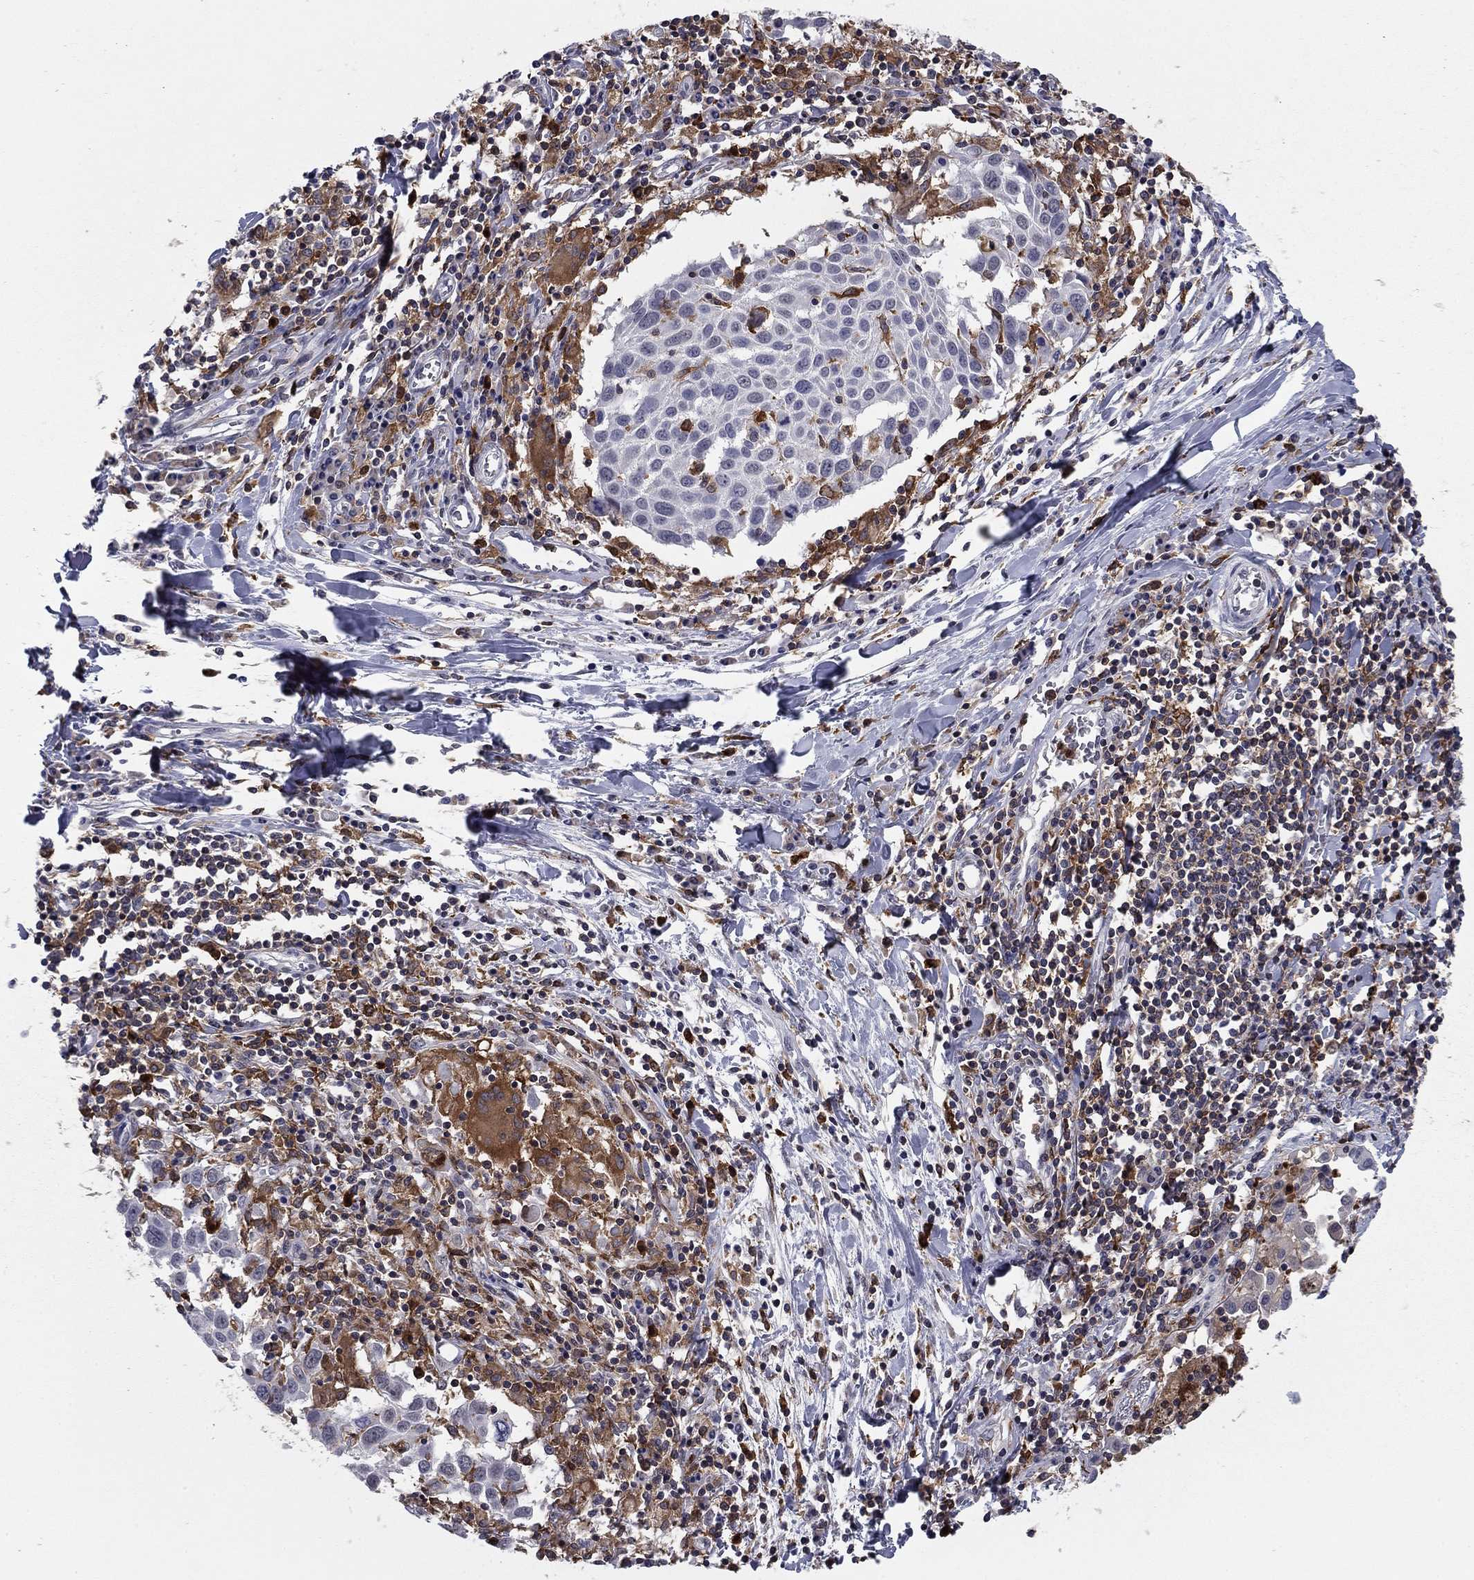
{"staining": {"intensity": "negative", "quantity": "none", "location": "none"}, "tissue": "lung cancer", "cell_type": "Tumor cells", "image_type": "cancer", "snomed": [{"axis": "morphology", "description": "Squamous cell carcinoma, NOS"}, {"axis": "topography", "description": "Lung"}], "caption": "This is a photomicrograph of immunohistochemistry staining of lung cancer (squamous cell carcinoma), which shows no positivity in tumor cells. (IHC, brightfield microscopy, high magnification).", "gene": "PLCB2", "patient": {"sex": "male", "age": 57}}